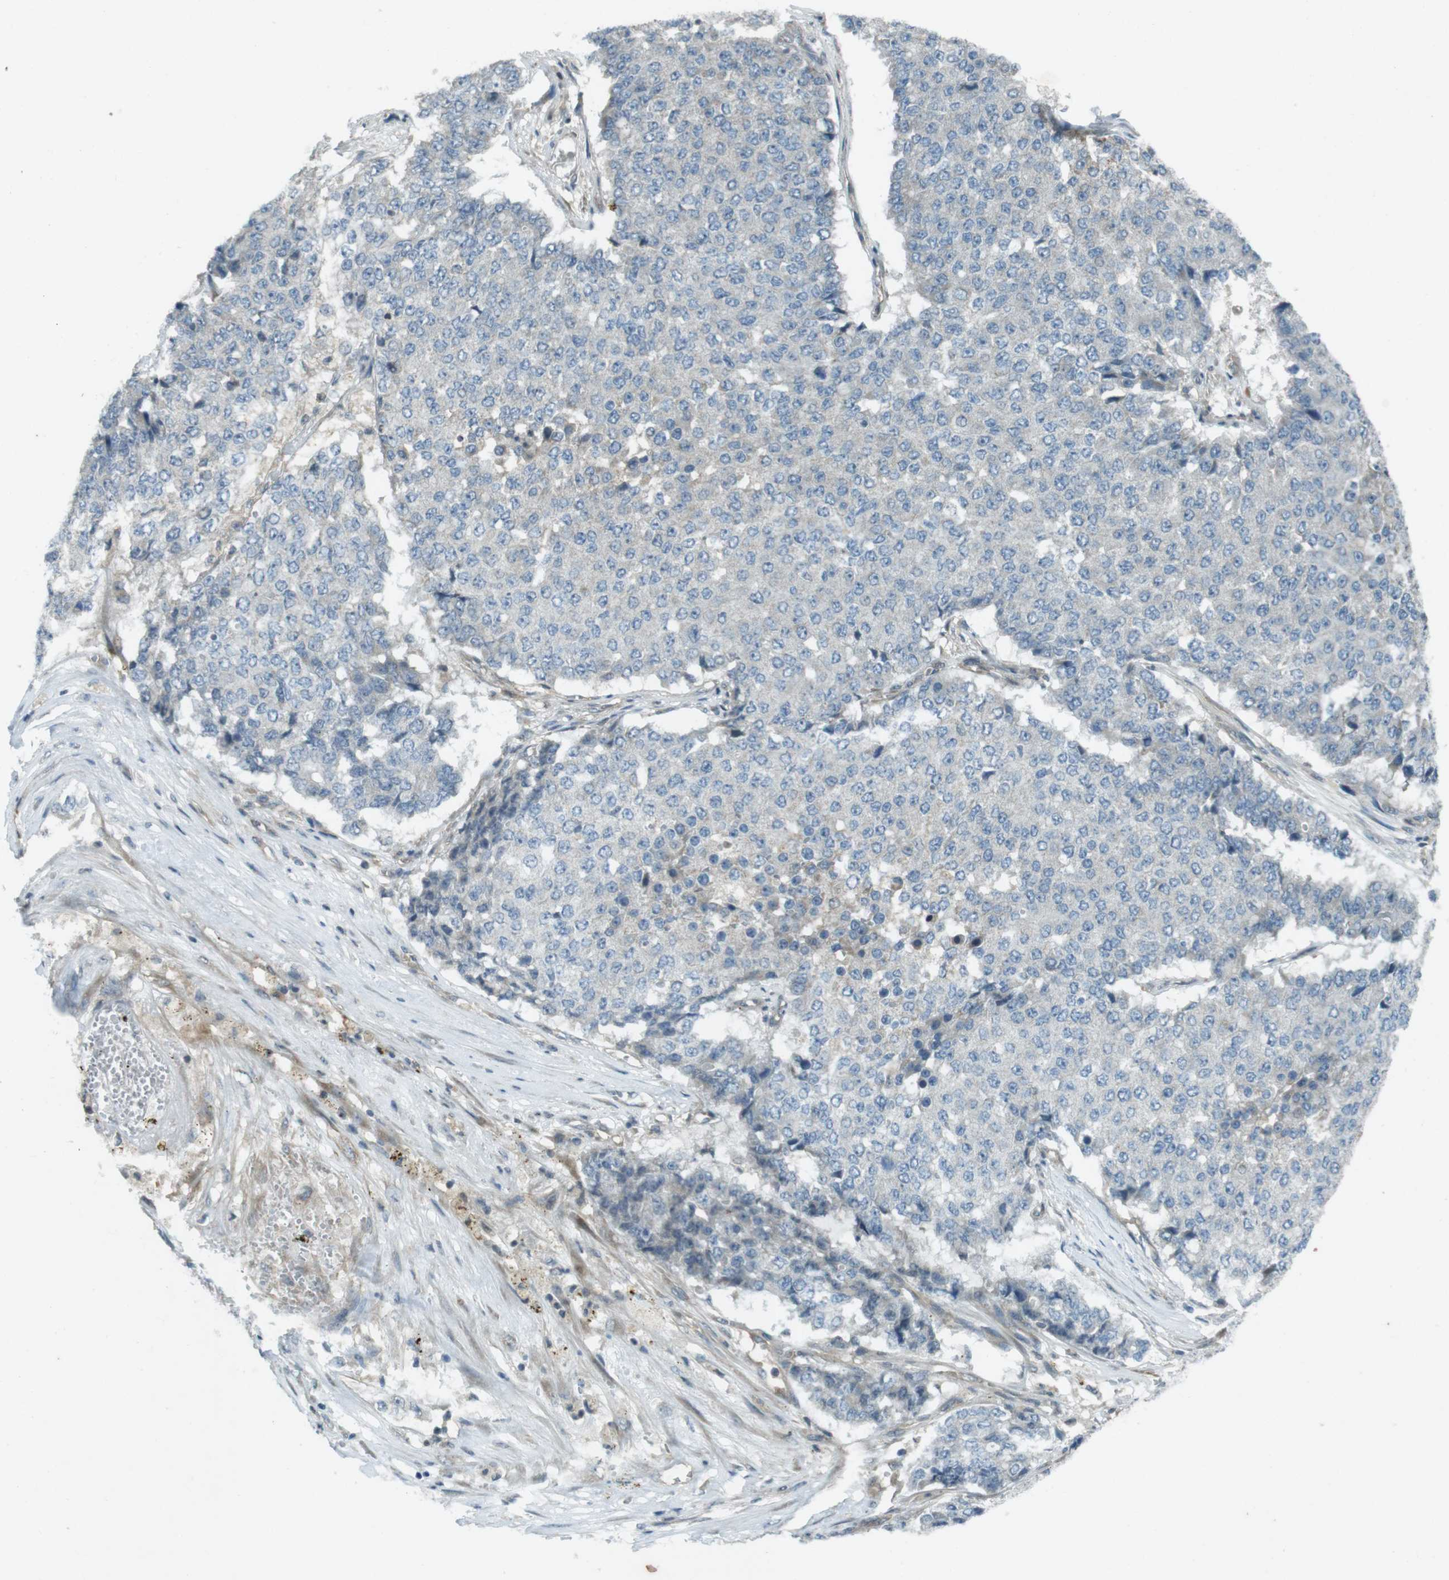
{"staining": {"intensity": "negative", "quantity": "none", "location": "none"}, "tissue": "pancreatic cancer", "cell_type": "Tumor cells", "image_type": "cancer", "snomed": [{"axis": "morphology", "description": "Adenocarcinoma, NOS"}, {"axis": "topography", "description": "Pancreas"}], "caption": "There is no significant positivity in tumor cells of adenocarcinoma (pancreatic). (DAB immunohistochemistry visualized using brightfield microscopy, high magnification).", "gene": "ZYX", "patient": {"sex": "male", "age": 50}}